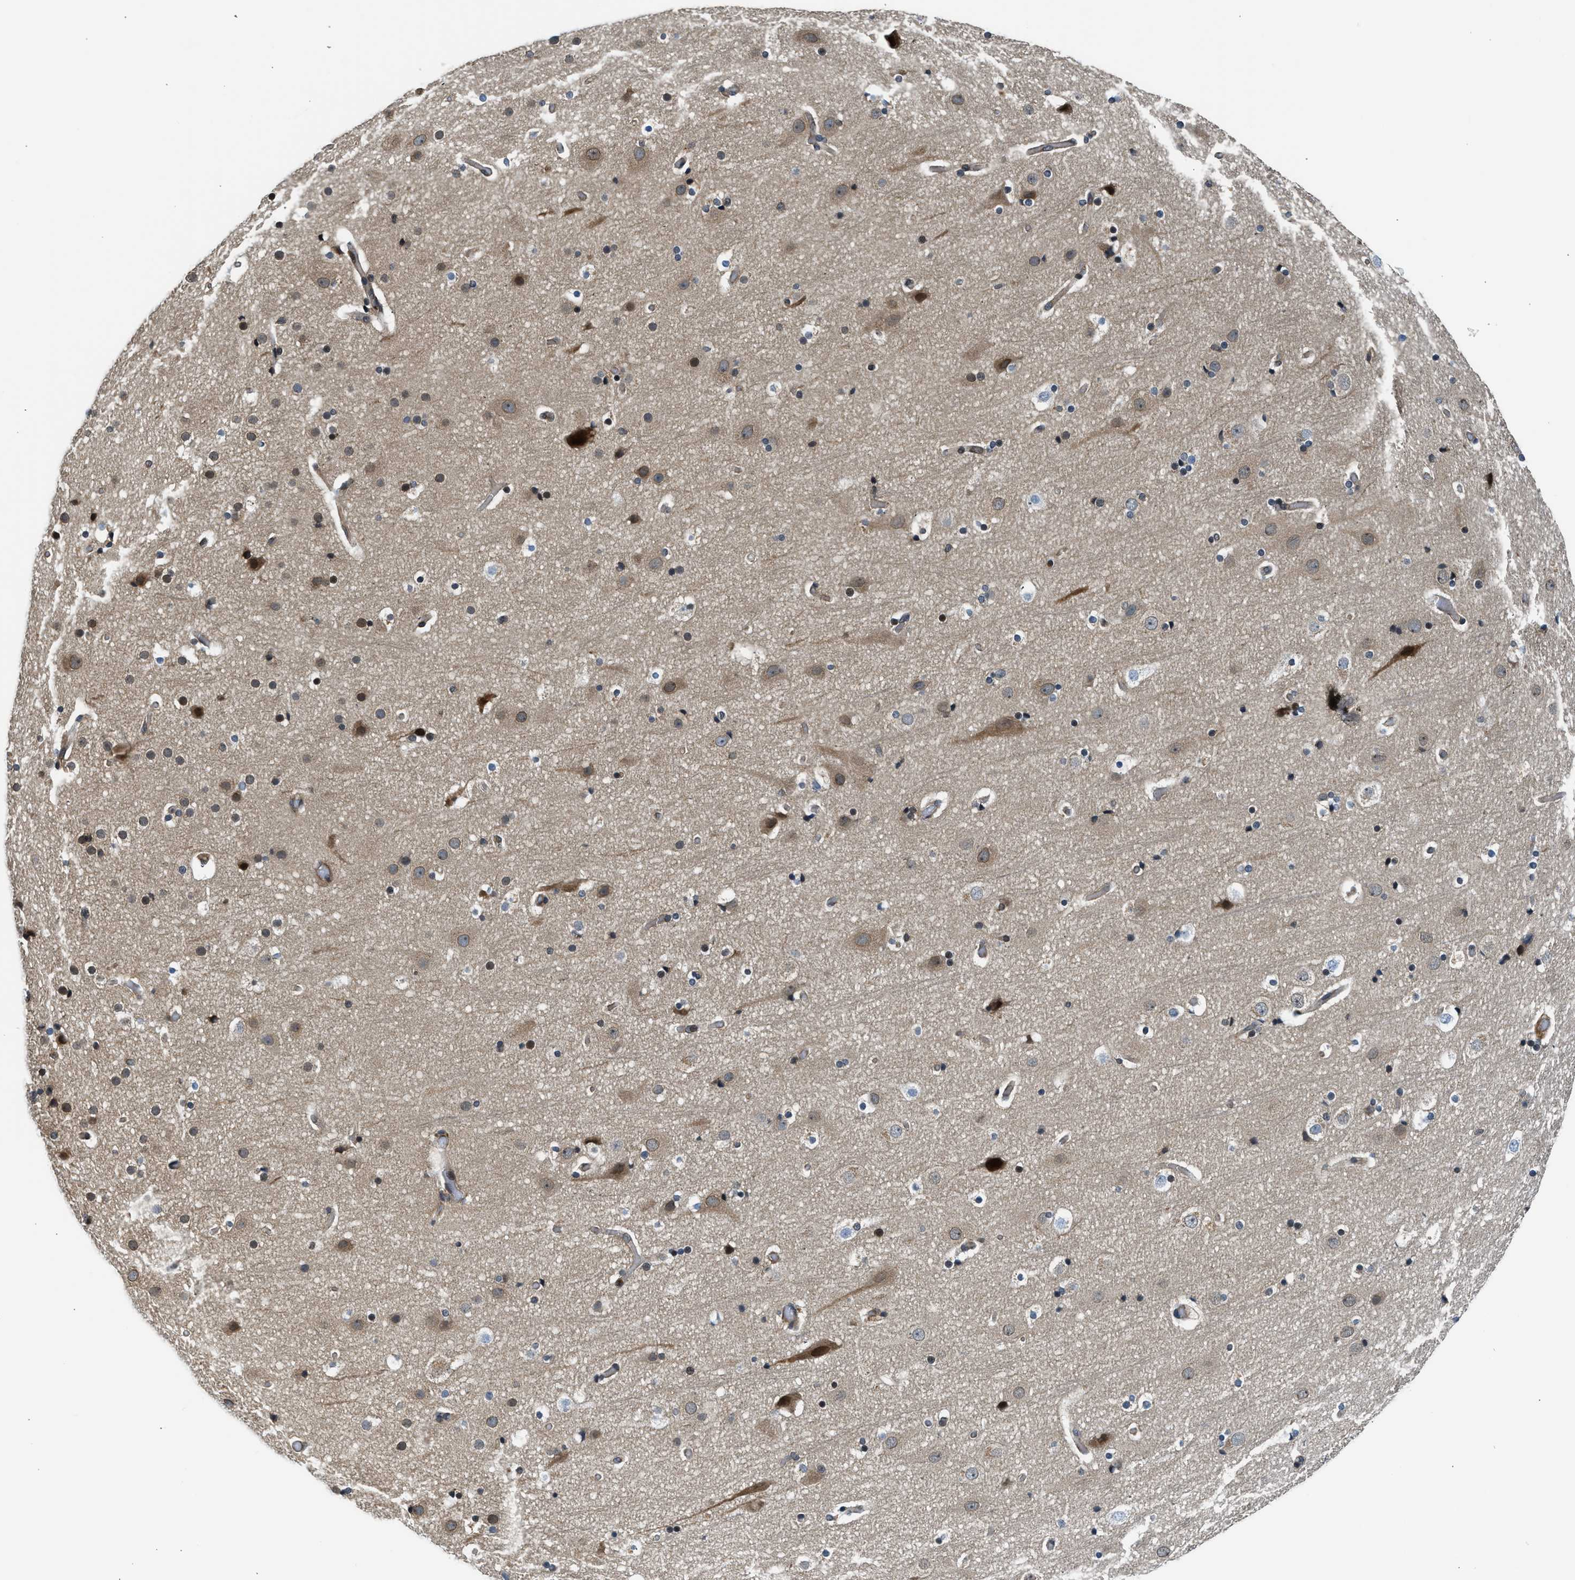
{"staining": {"intensity": "moderate", "quantity": "25%-75%", "location": "nuclear"}, "tissue": "cerebral cortex", "cell_type": "Endothelial cells", "image_type": "normal", "snomed": [{"axis": "morphology", "description": "Normal tissue, NOS"}, {"axis": "topography", "description": "Cerebral cortex"}], "caption": "IHC of unremarkable cerebral cortex shows medium levels of moderate nuclear staining in approximately 25%-75% of endothelial cells.", "gene": "RETREG3", "patient": {"sex": "male", "age": 57}}